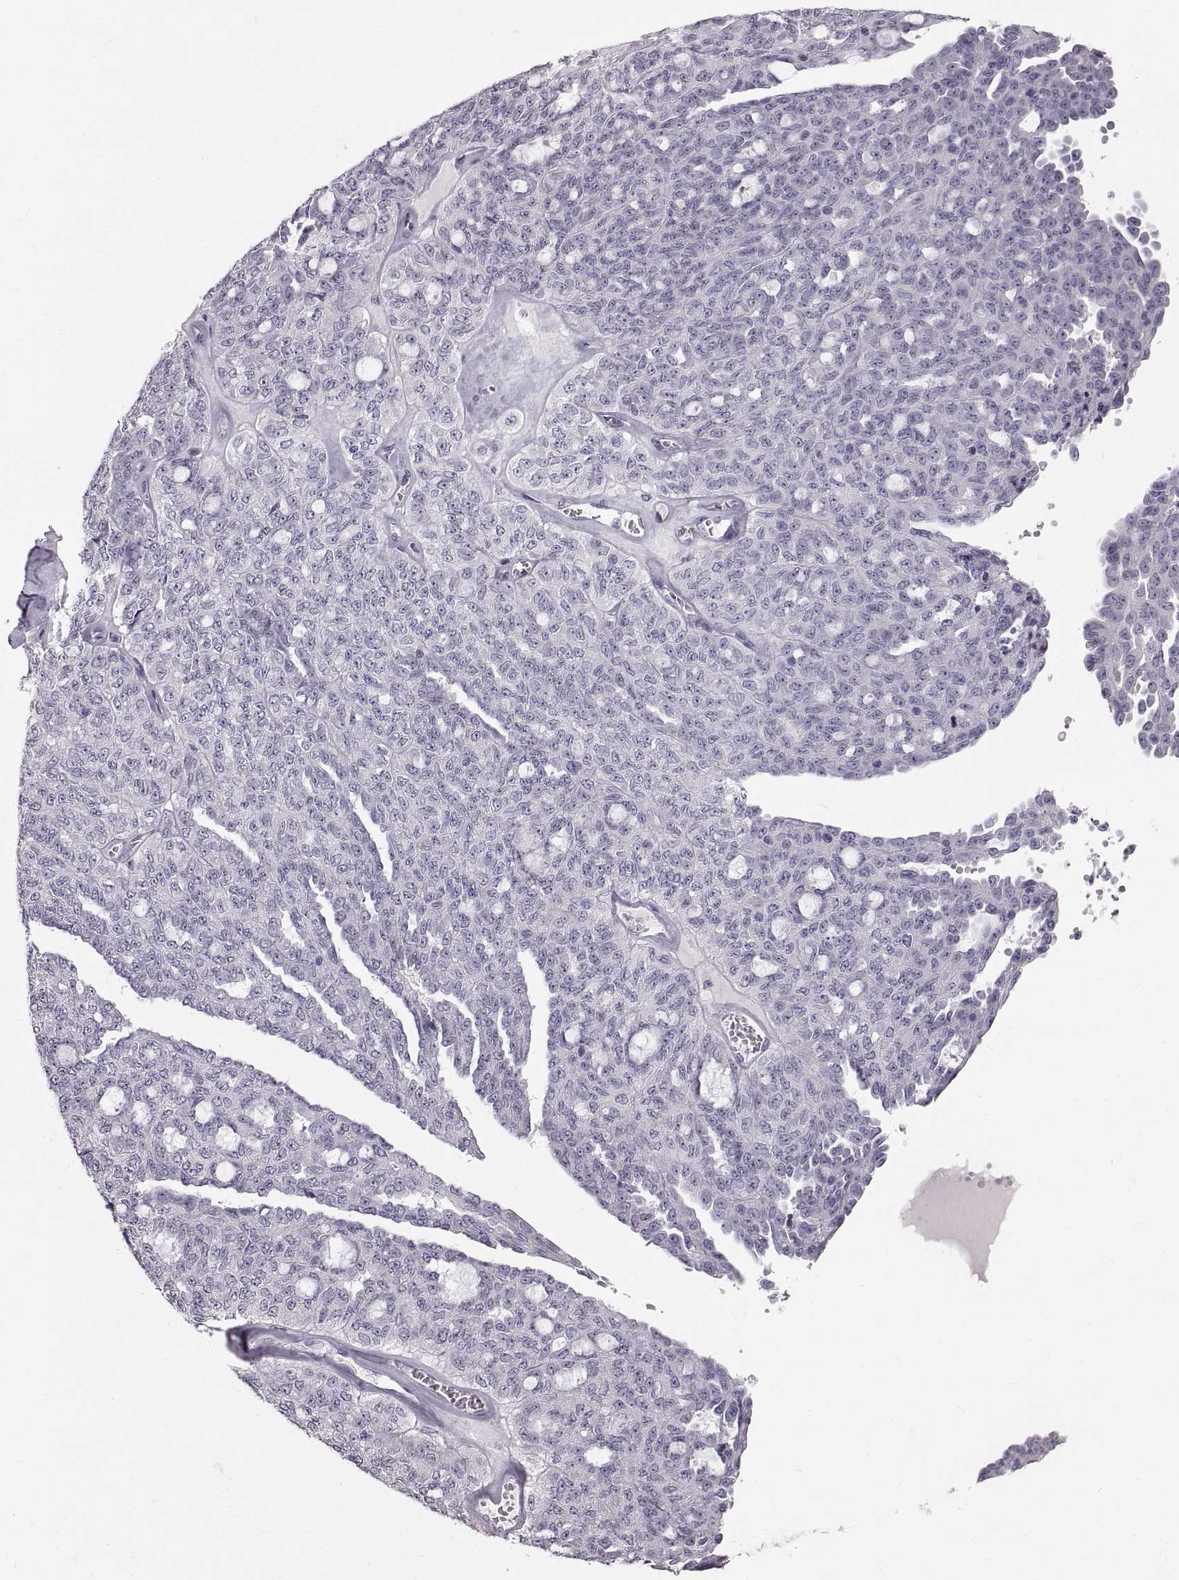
{"staining": {"intensity": "negative", "quantity": "none", "location": "none"}, "tissue": "ovarian cancer", "cell_type": "Tumor cells", "image_type": "cancer", "snomed": [{"axis": "morphology", "description": "Cystadenocarcinoma, serous, NOS"}, {"axis": "topography", "description": "Ovary"}], "caption": "Immunohistochemistry (IHC) image of neoplastic tissue: human ovarian cancer (serous cystadenocarcinoma) stained with DAB (3,3'-diaminobenzidine) reveals no significant protein positivity in tumor cells. (Immunohistochemistry (IHC), brightfield microscopy, high magnification).", "gene": "SPACDR", "patient": {"sex": "female", "age": 71}}